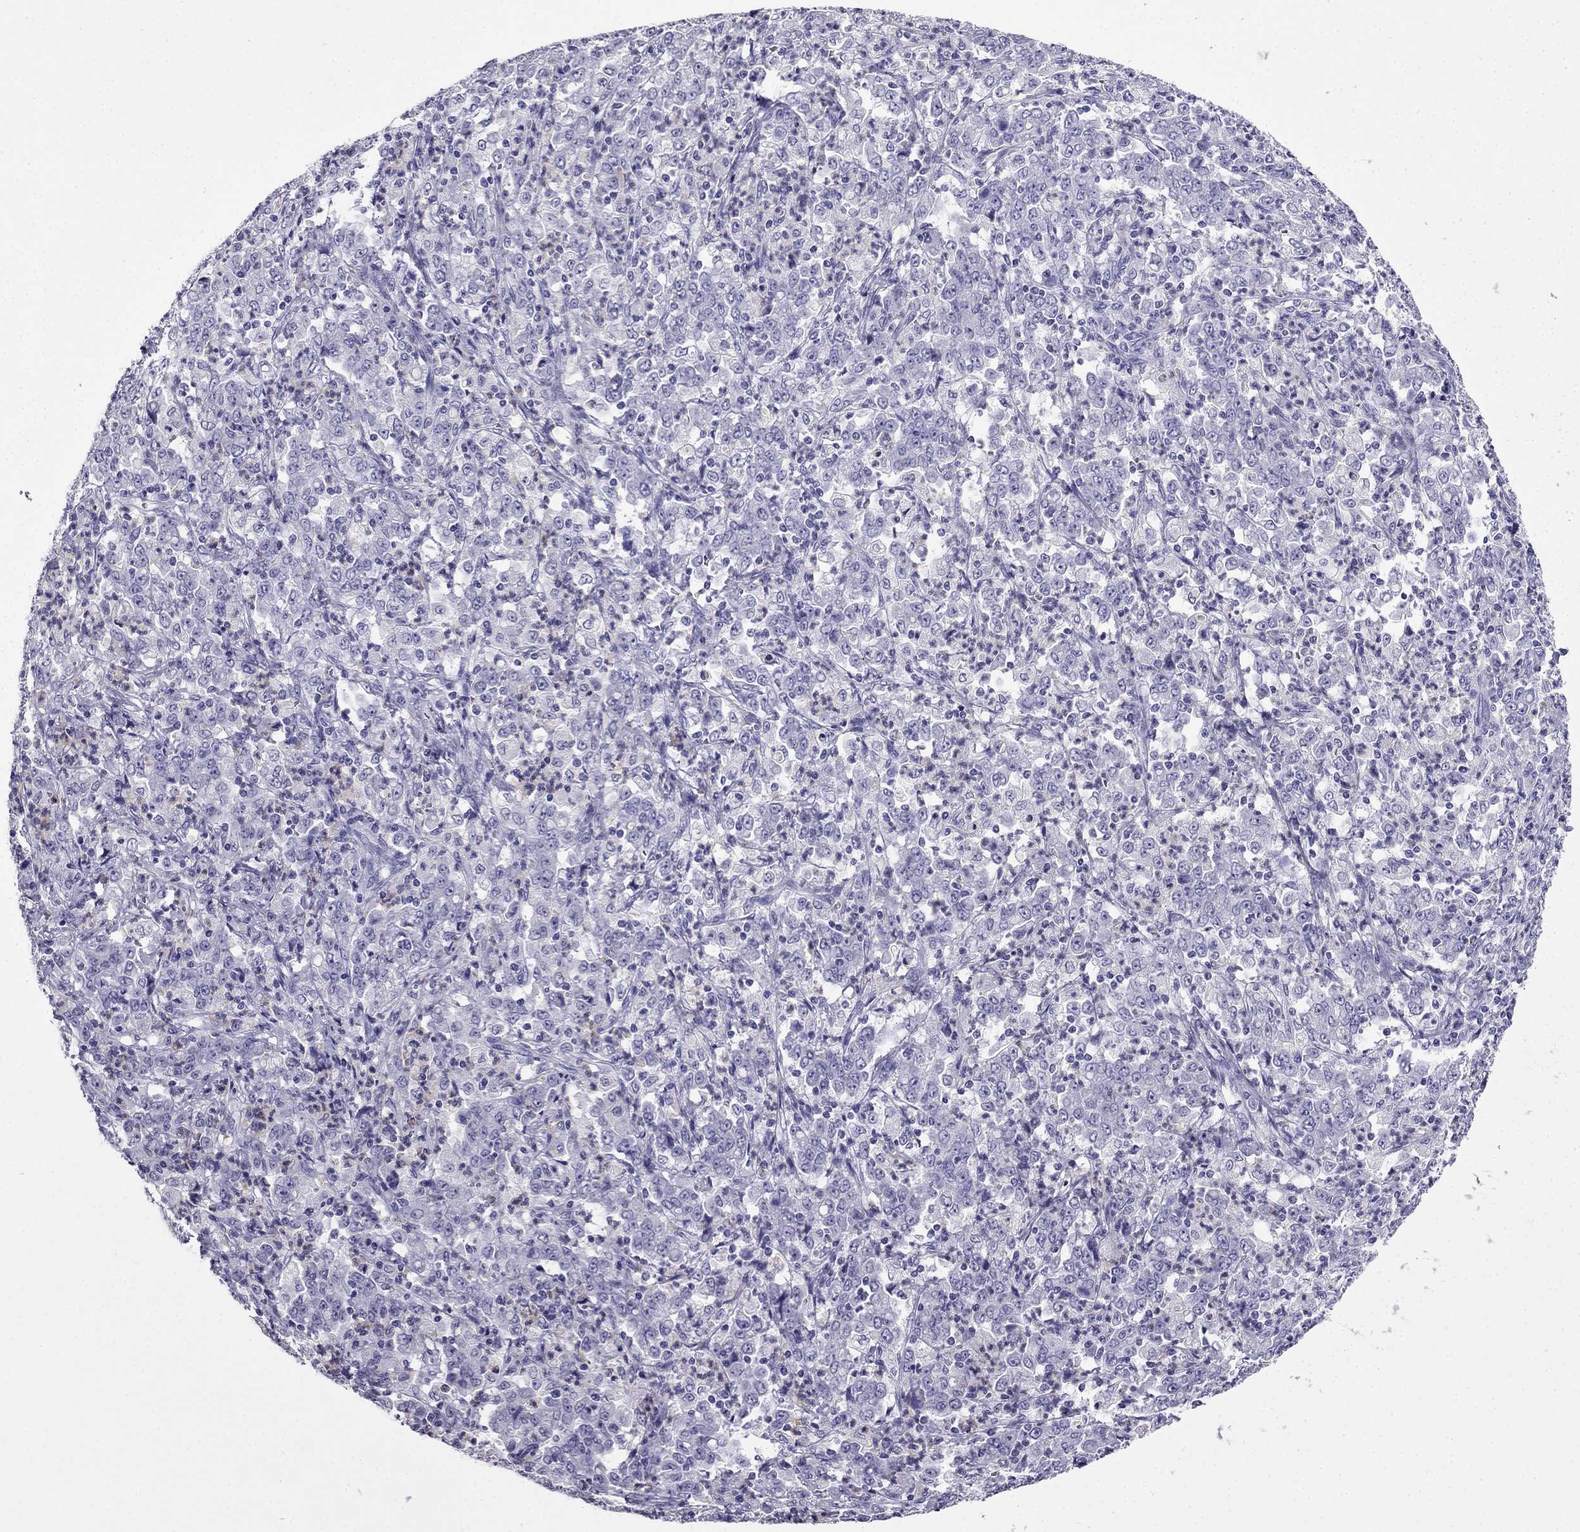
{"staining": {"intensity": "negative", "quantity": "none", "location": "none"}, "tissue": "stomach cancer", "cell_type": "Tumor cells", "image_type": "cancer", "snomed": [{"axis": "morphology", "description": "Adenocarcinoma, NOS"}, {"axis": "topography", "description": "Stomach, lower"}], "caption": "Protein analysis of stomach cancer (adenocarcinoma) shows no significant staining in tumor cells. Nuclei are stained in blue.", "gene": "CDHR4", "patient": {"sex": "female", "age": 71}}